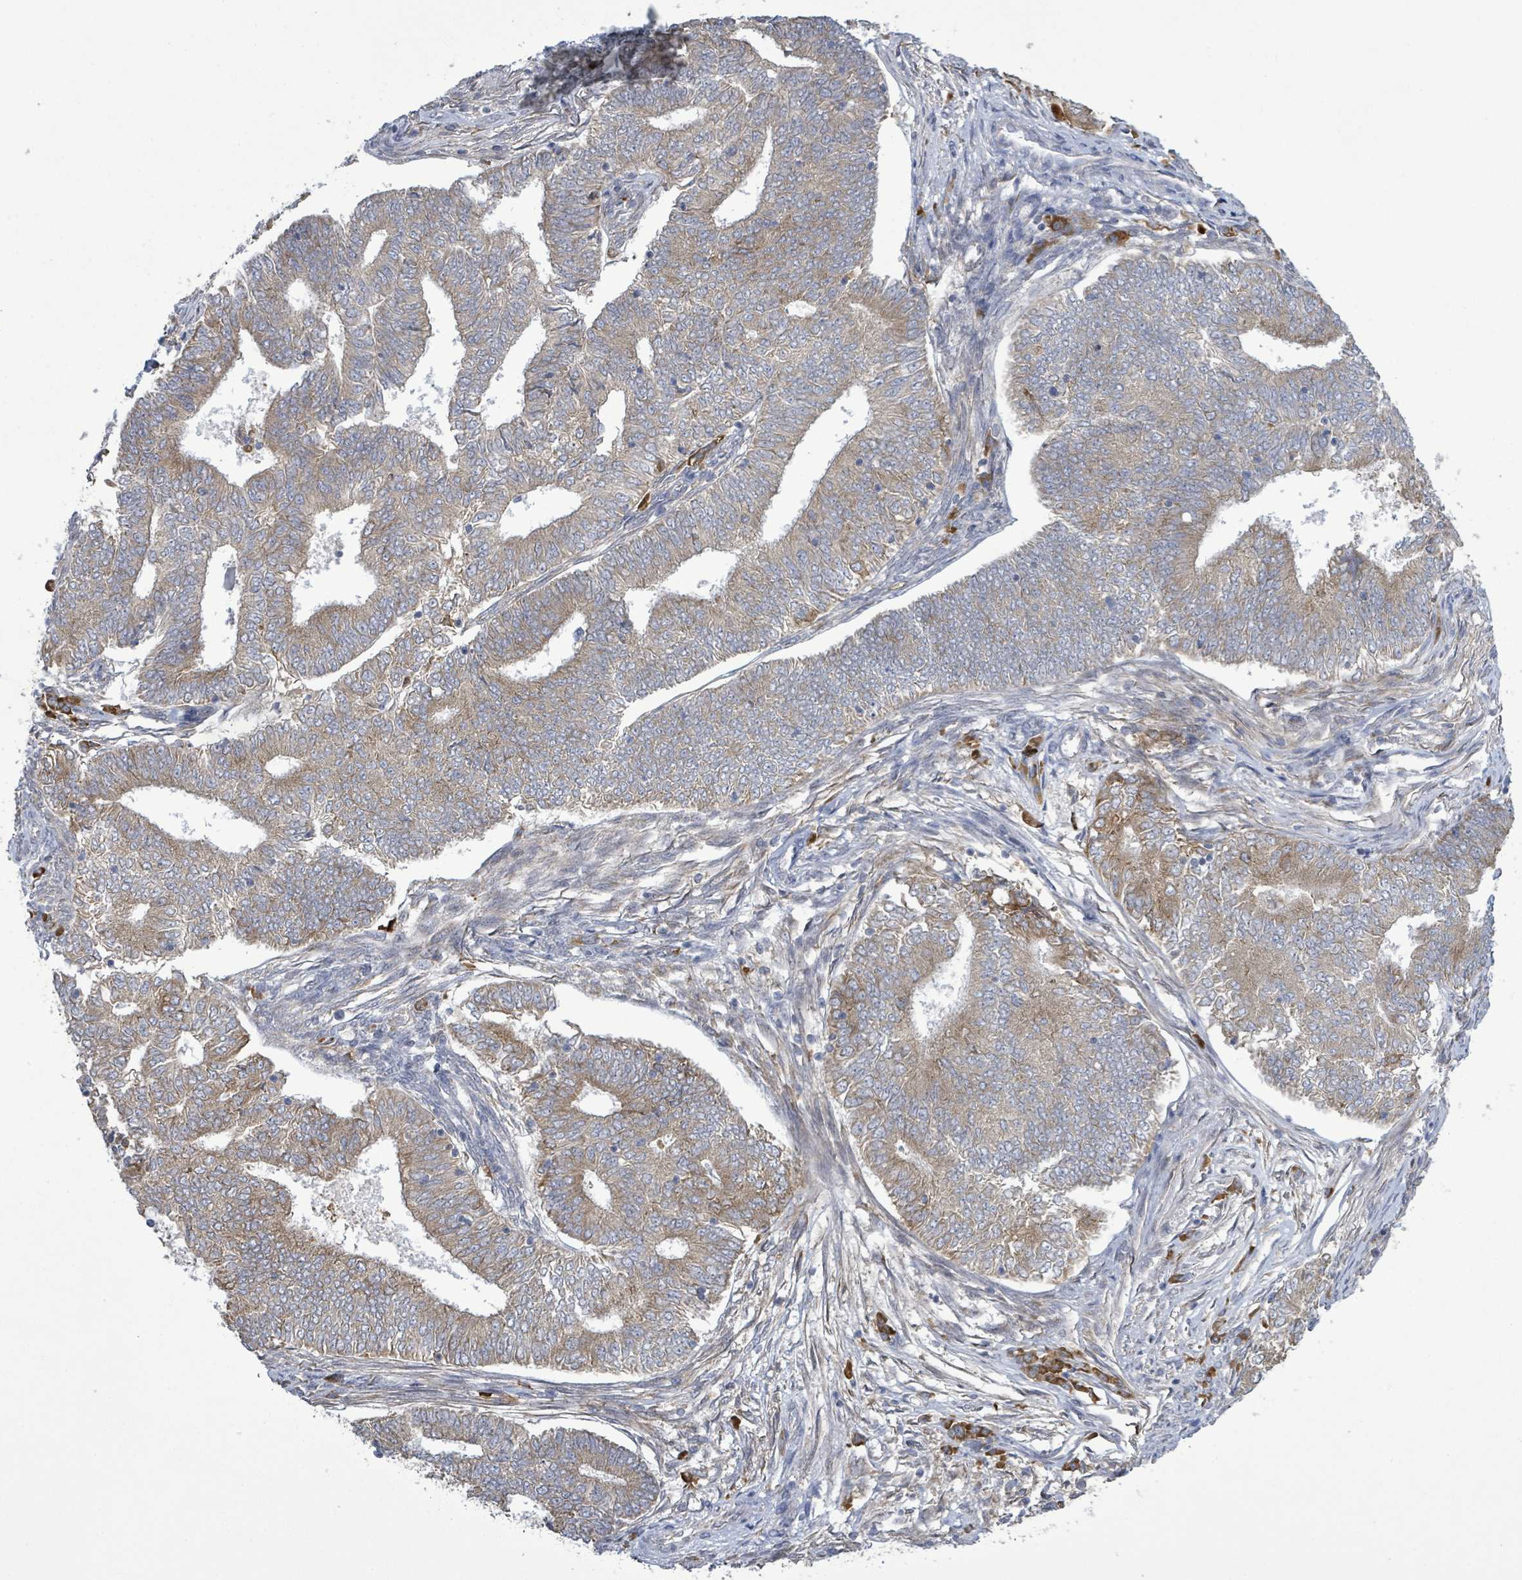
{"staining": {"intensity": "moderate", "quantity": ">75%", "location": "cytoplasmic/membranous"}, "tissue": "endometrial cancer", "cell_type": "Tumor cells", "image_type": "cancer", "snomed": [{"axis": "morphology", "description": "Adenocarcinoma, NOS"}, {"axis": "topography", "description": "Endometrium"}], "caption": "Immunohistochemical staining of human endometrial adenocarcinoma demonstrates medium levels of moderate cytoplasmic/membranous protein staining in about >75% of tumor cells.", "gene": "ATP13A1", "patient": {"sex": "female", "age": 62}}